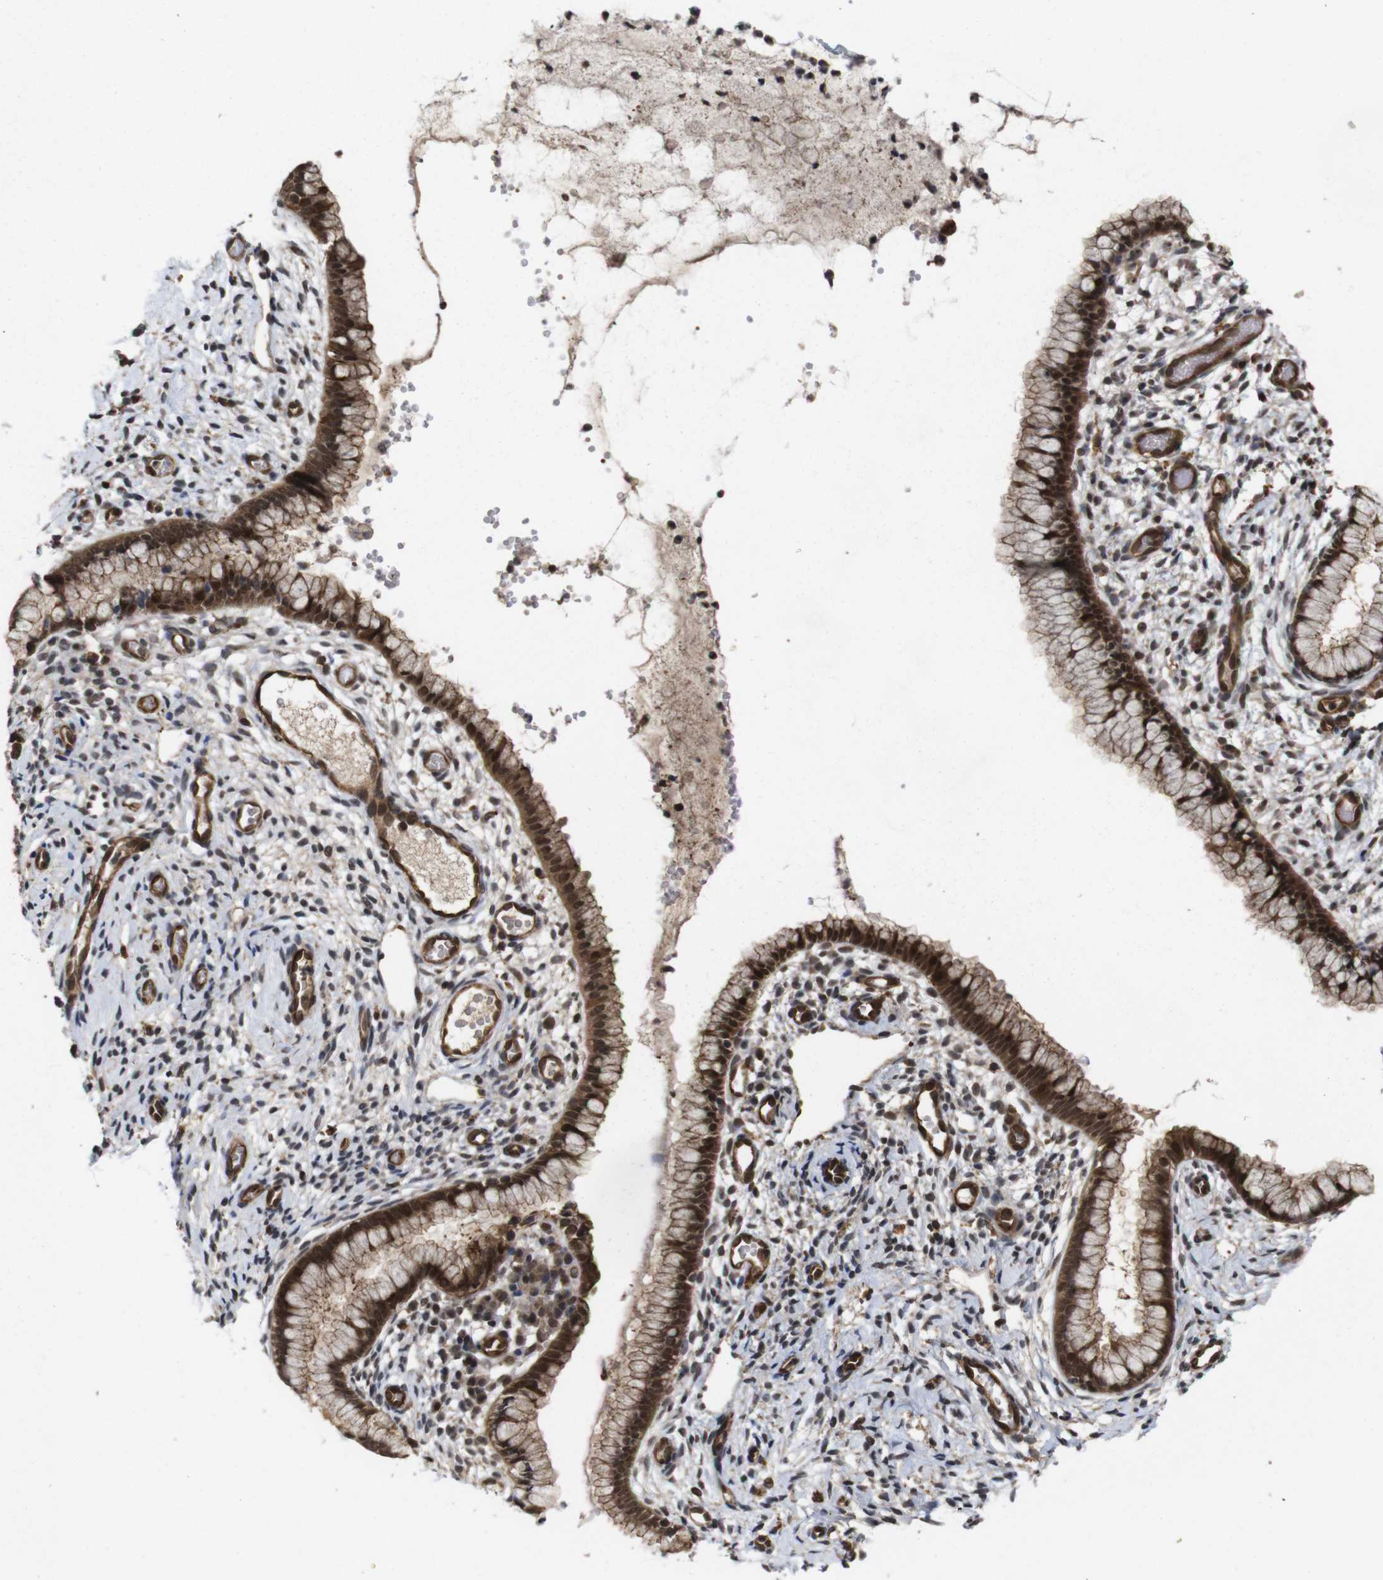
{"staining": {"intensity": "strong", "quantity": ">75%", "location": "cytoplasmic/membranous,nuclear"}, "tissue": "cervix", "cell_type": "Glandular cells", "image_type": "normal", "snomed": [{"axis": "morphology", "description": "Normal tissue, NOS"}, {"axis": "topography", "description": "Cervix"}], "caption": "High-magnification brightfield microscopy of unremarkable cervix stained with DAB (3,3'-diaminobenzidine) (brown) and counterstained with hematoxylin (blue). glandular cells exhibit strong cytoplasmic/membranous,nuclear positivity is appreciated in about>75% of cells.", "gene": "NANOS1", "patient": {"sex": "female", "age": 65}}